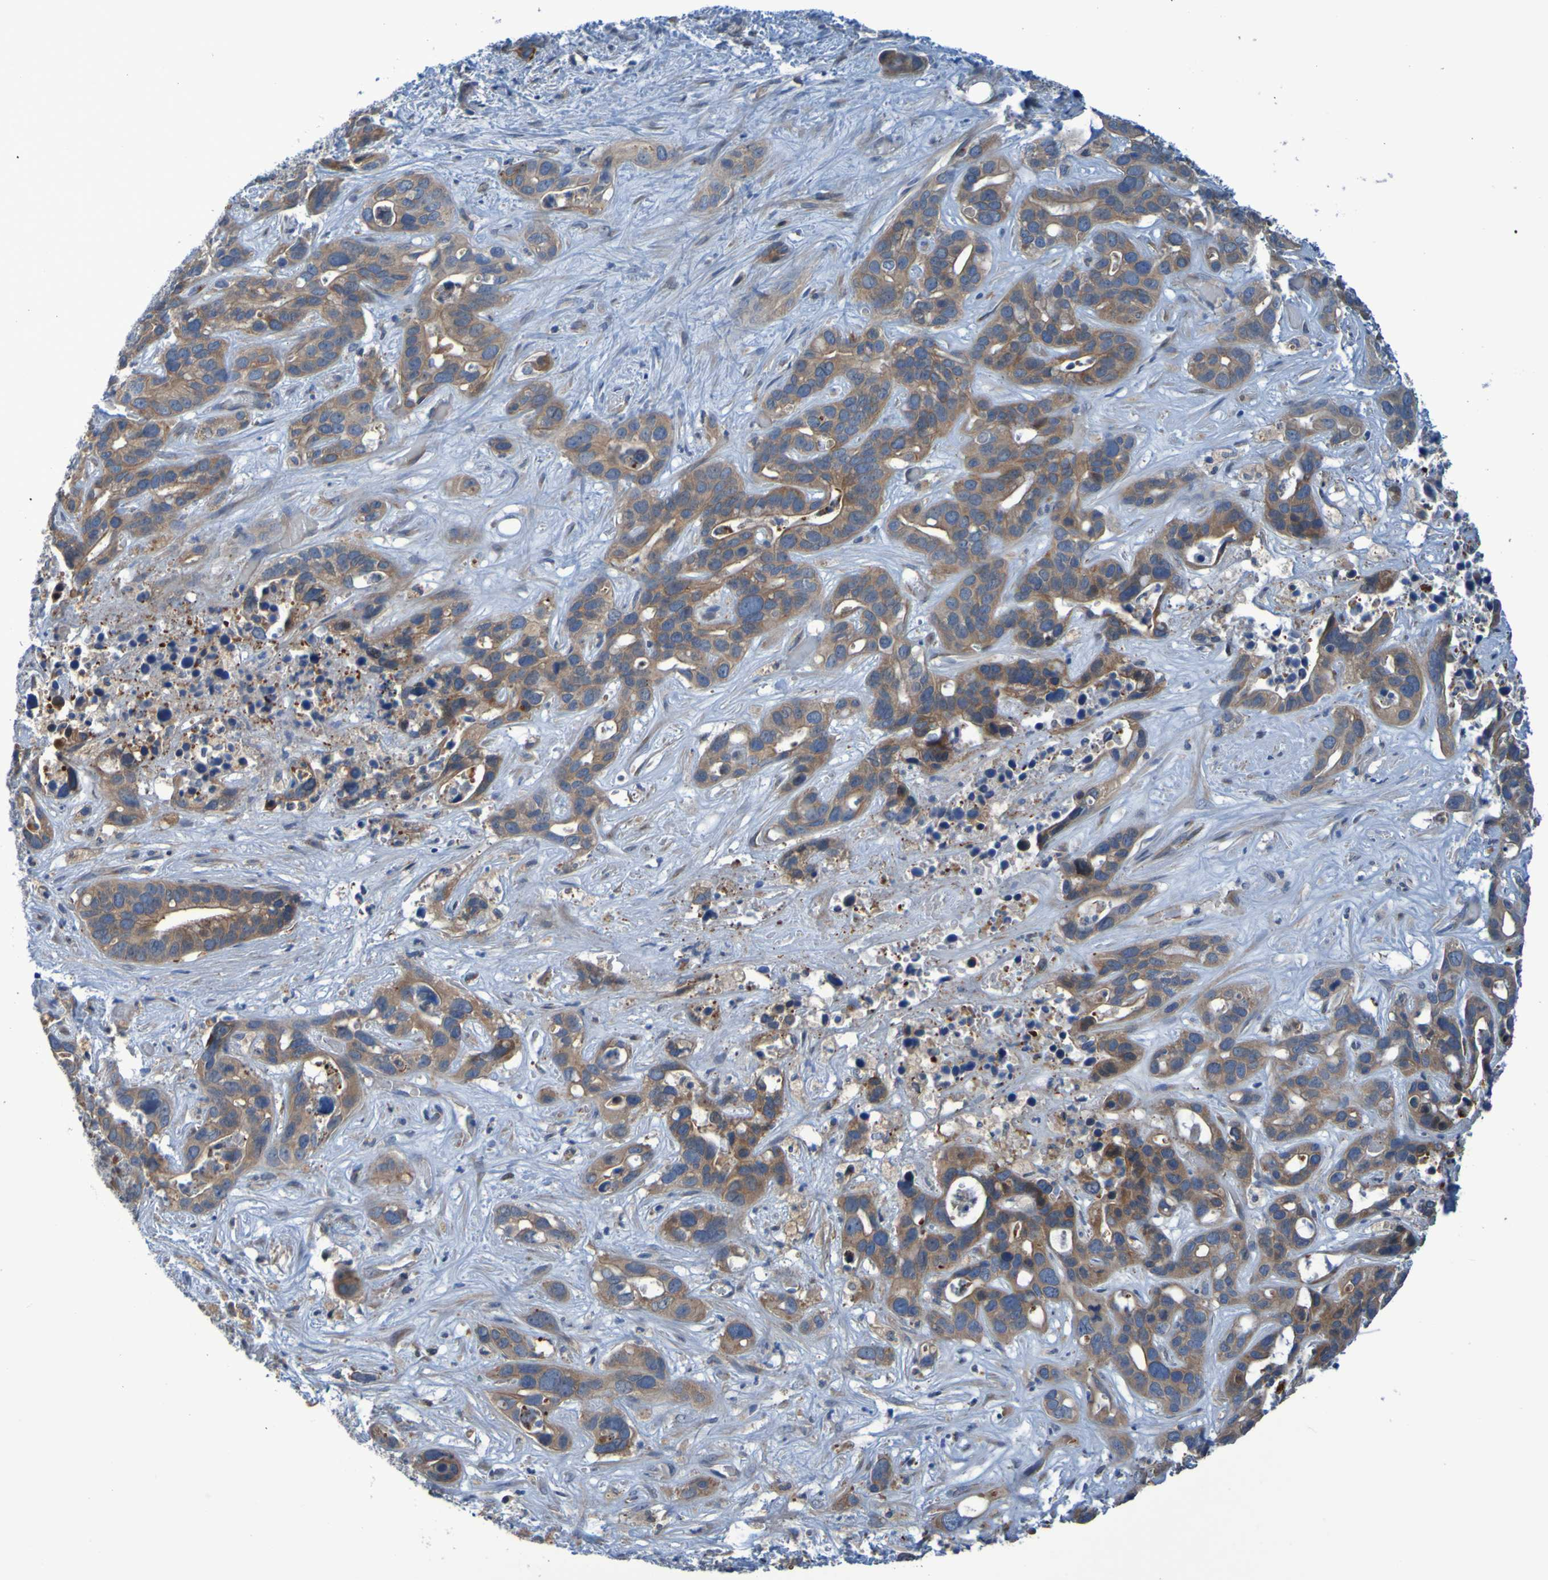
{"staining": {"intensity": "moderate", "quantity": ">75%", "location": "cytoplasmic/membranous"}, "tissue": "liver cancer", "cell_type": "Tumor cells", "image_type": "cancer", "snomed": [{"axis": "morphology", "description": "Cholangiocarcinoma"}, {"axis": "topography", "description": "Liver"}], "caption": "Immunohistochemistry image of human liver cancer (cholangiocarcinoma) stained for a protein (brown), which demonstrates medium levels of moderate cytoplasmic/membranous positivity in approximately >75% of tumor cells.", "gene": "NPRL3", "patient": {"sex": "female", "age": 65}}